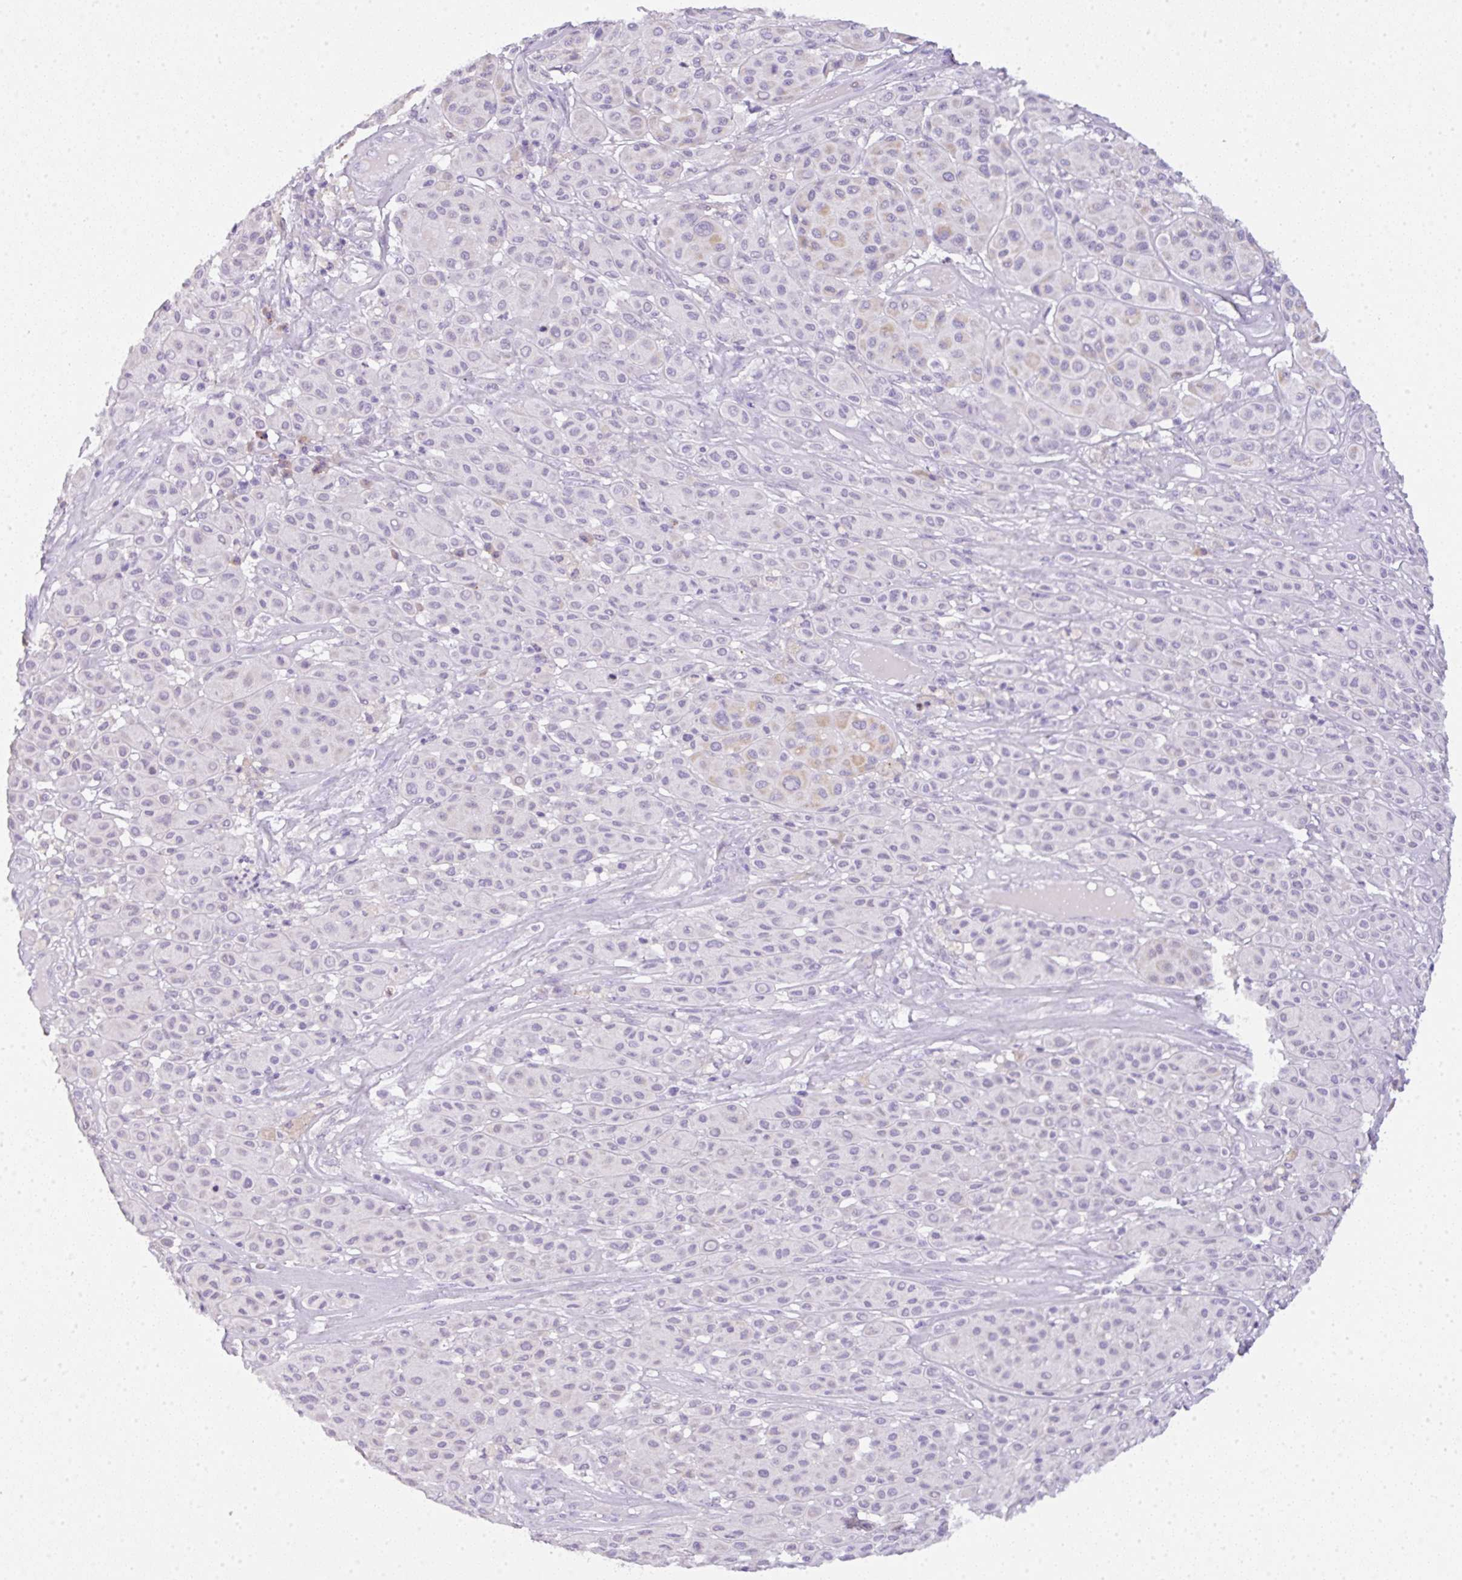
{"staining": {"intensity": "weak", "quantity": "<25%", "location": "cytoplasmic/membranous"}, "tissue": "melanoma", "cell_type": "Tumor cells", "image_type": "cancer", "snomed": [{"axis": "morphology", "description": "Malignant melanoma, Metastatic site"}, {"axis": "topography", "description": "Smooth muscle"}], "caption": "Tumor cells are negative for protein expression in human melanoma.", "gene": "LPAR4", "patient": {"sex": "male", "age": 41}}